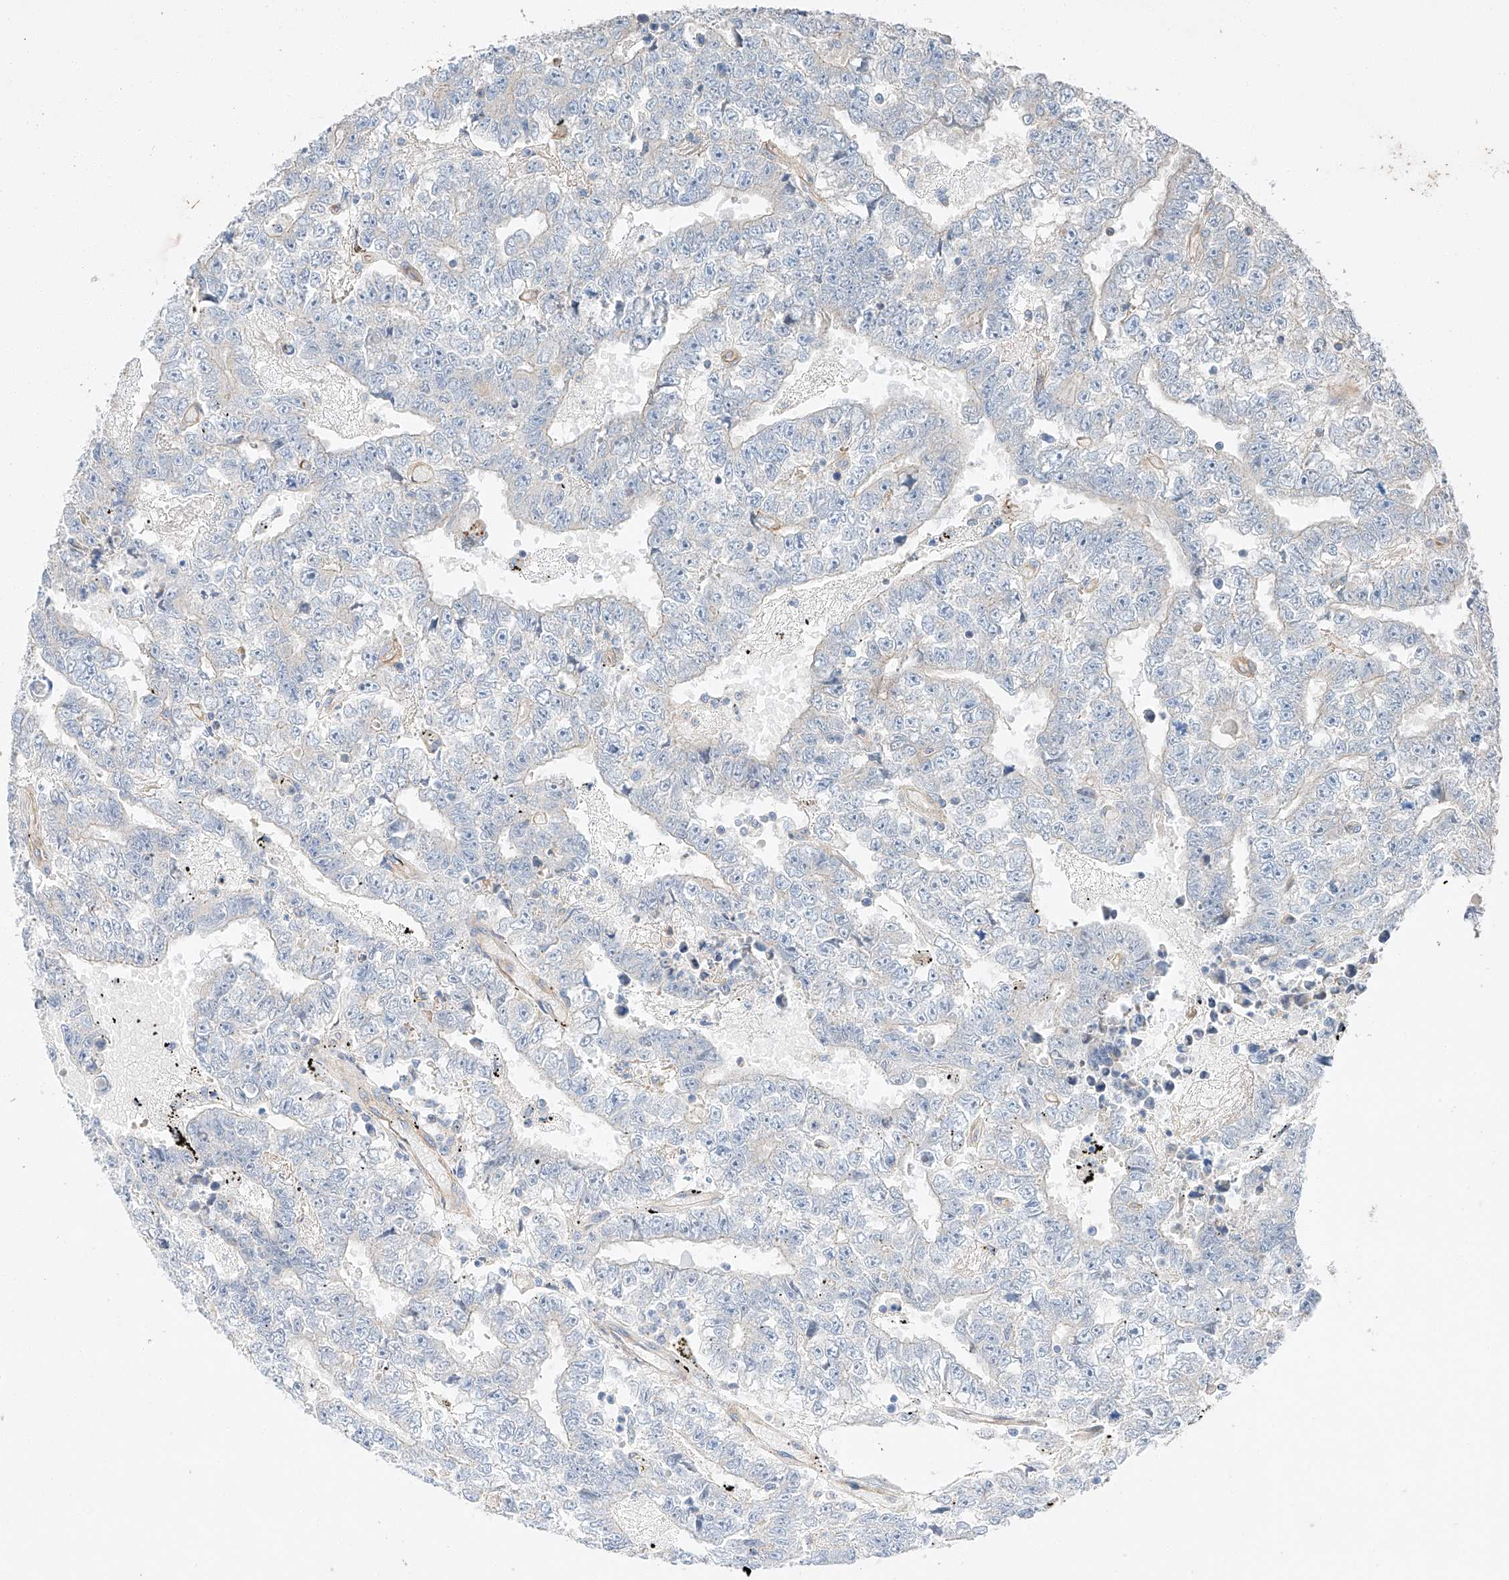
{"staining": {"intensity": "negative", "quantity": "none", "location": "none"}, "tissue": "testis cancer", "cell_type": "Tumor cells", "image_type": "cancer", "snomed": [{"axis": "morphology", "description": "Carcinoma, Embryonal, NOS"}, {"axis": "topography", "description": "Testis"}], "caption": "DAB immunohistochemical staining of human embryonal carcinoma (testis) displays no significant staining in tumor cells. (DAB (3,3'-diaminobenzidine) immunohistochemistry (IHC) visualized using brightfield microscopy, high magnification).", "gene": "MINDY4", "patient": {"sex": "male", "age": 25}}